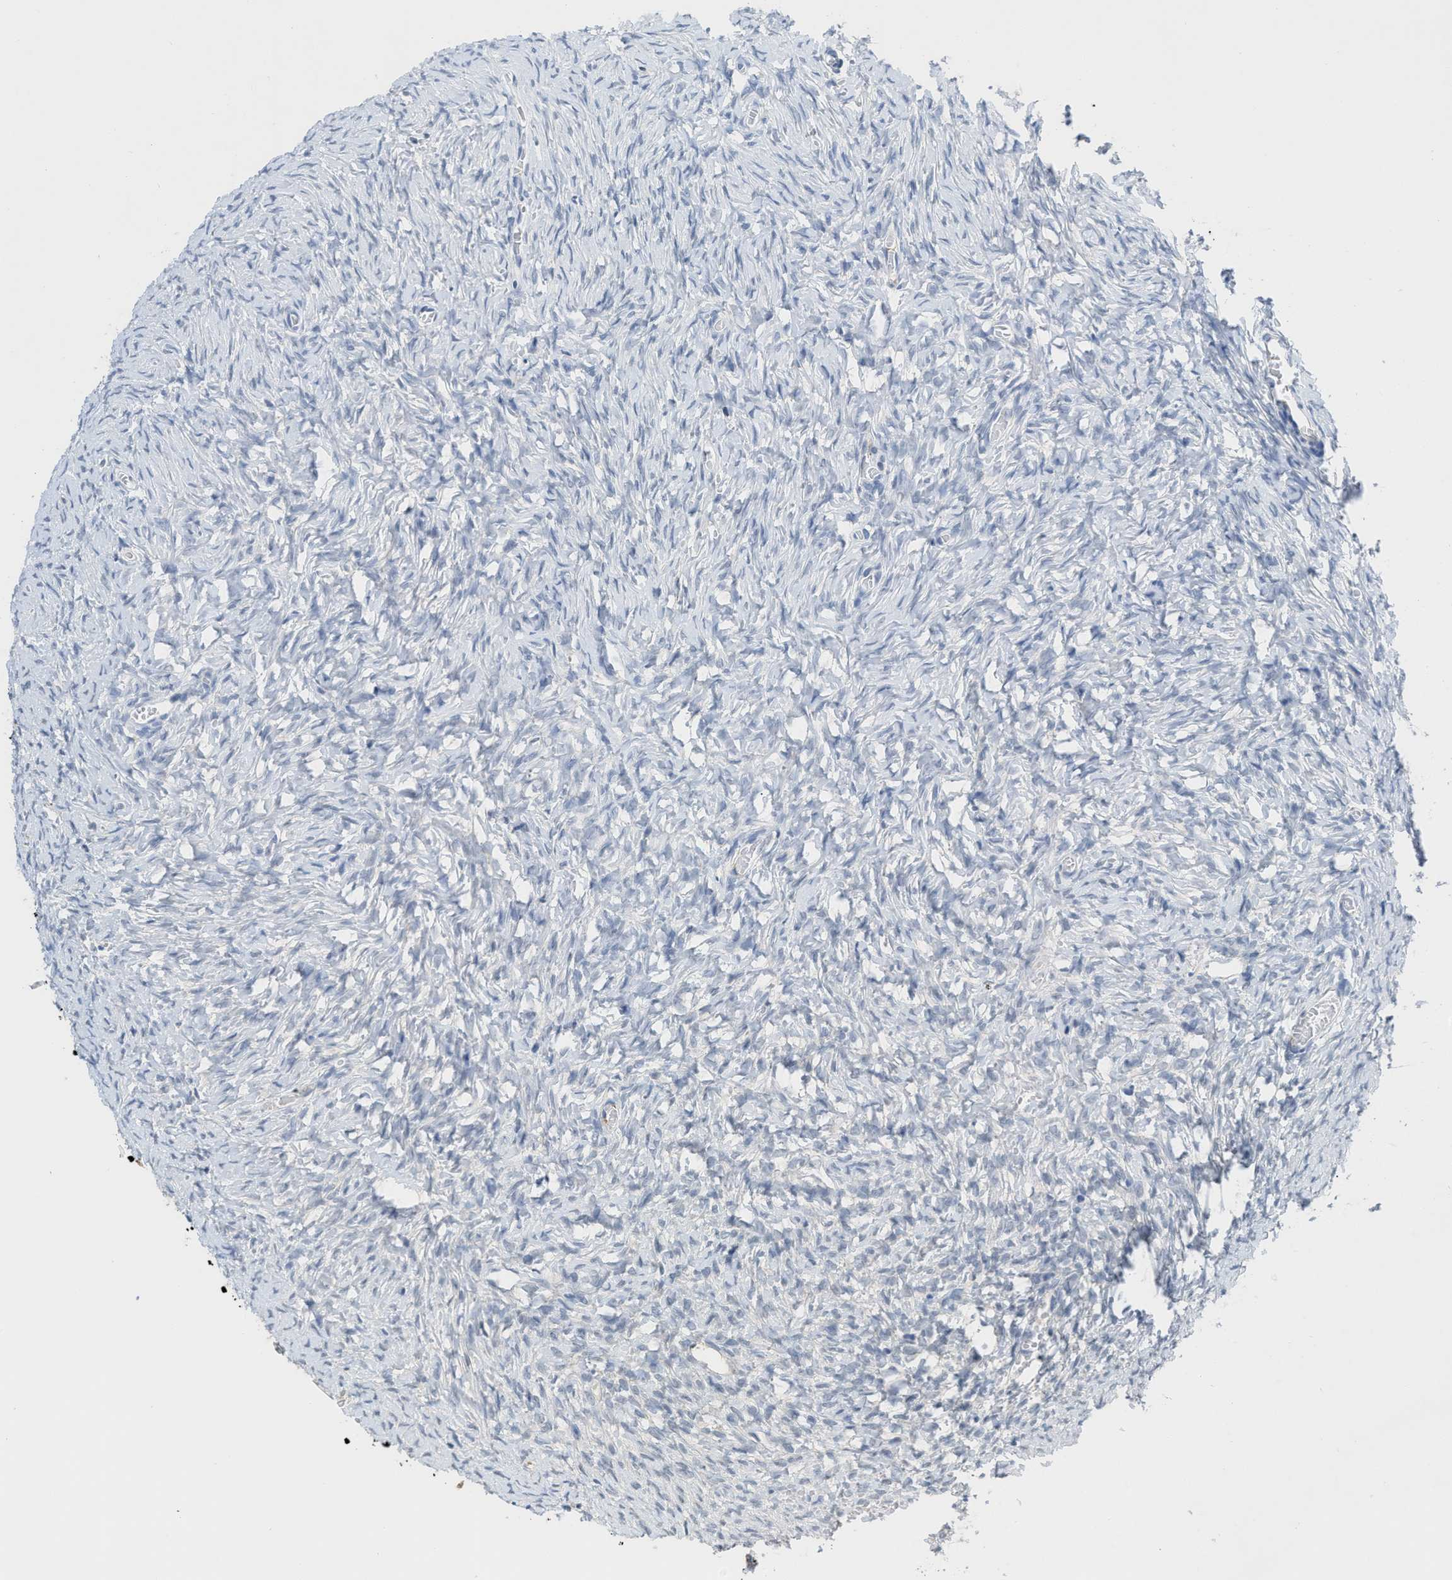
{"staining": {"intensity": "weak", "quantity": "25%-75%", "location": "cytoplasmic/membranous"}, "tissue": "ovary", "cell_type": "Follicle cells", "image_type": "normal", "snomed": [{"axis": "morphology", "description": "Normal tissue, NOS"}, {"axis": "topography", "description": "Ovary"}], "caption": "IHC histopathology image of unremarkable ovary stained for a protein (brown), which displays low levels of weak cytoplasmic/membranous expression in approximately 25%-75% of follicle cells.", "gene": "OR9K2", "patient": {"sex": "female", "age": 27}}